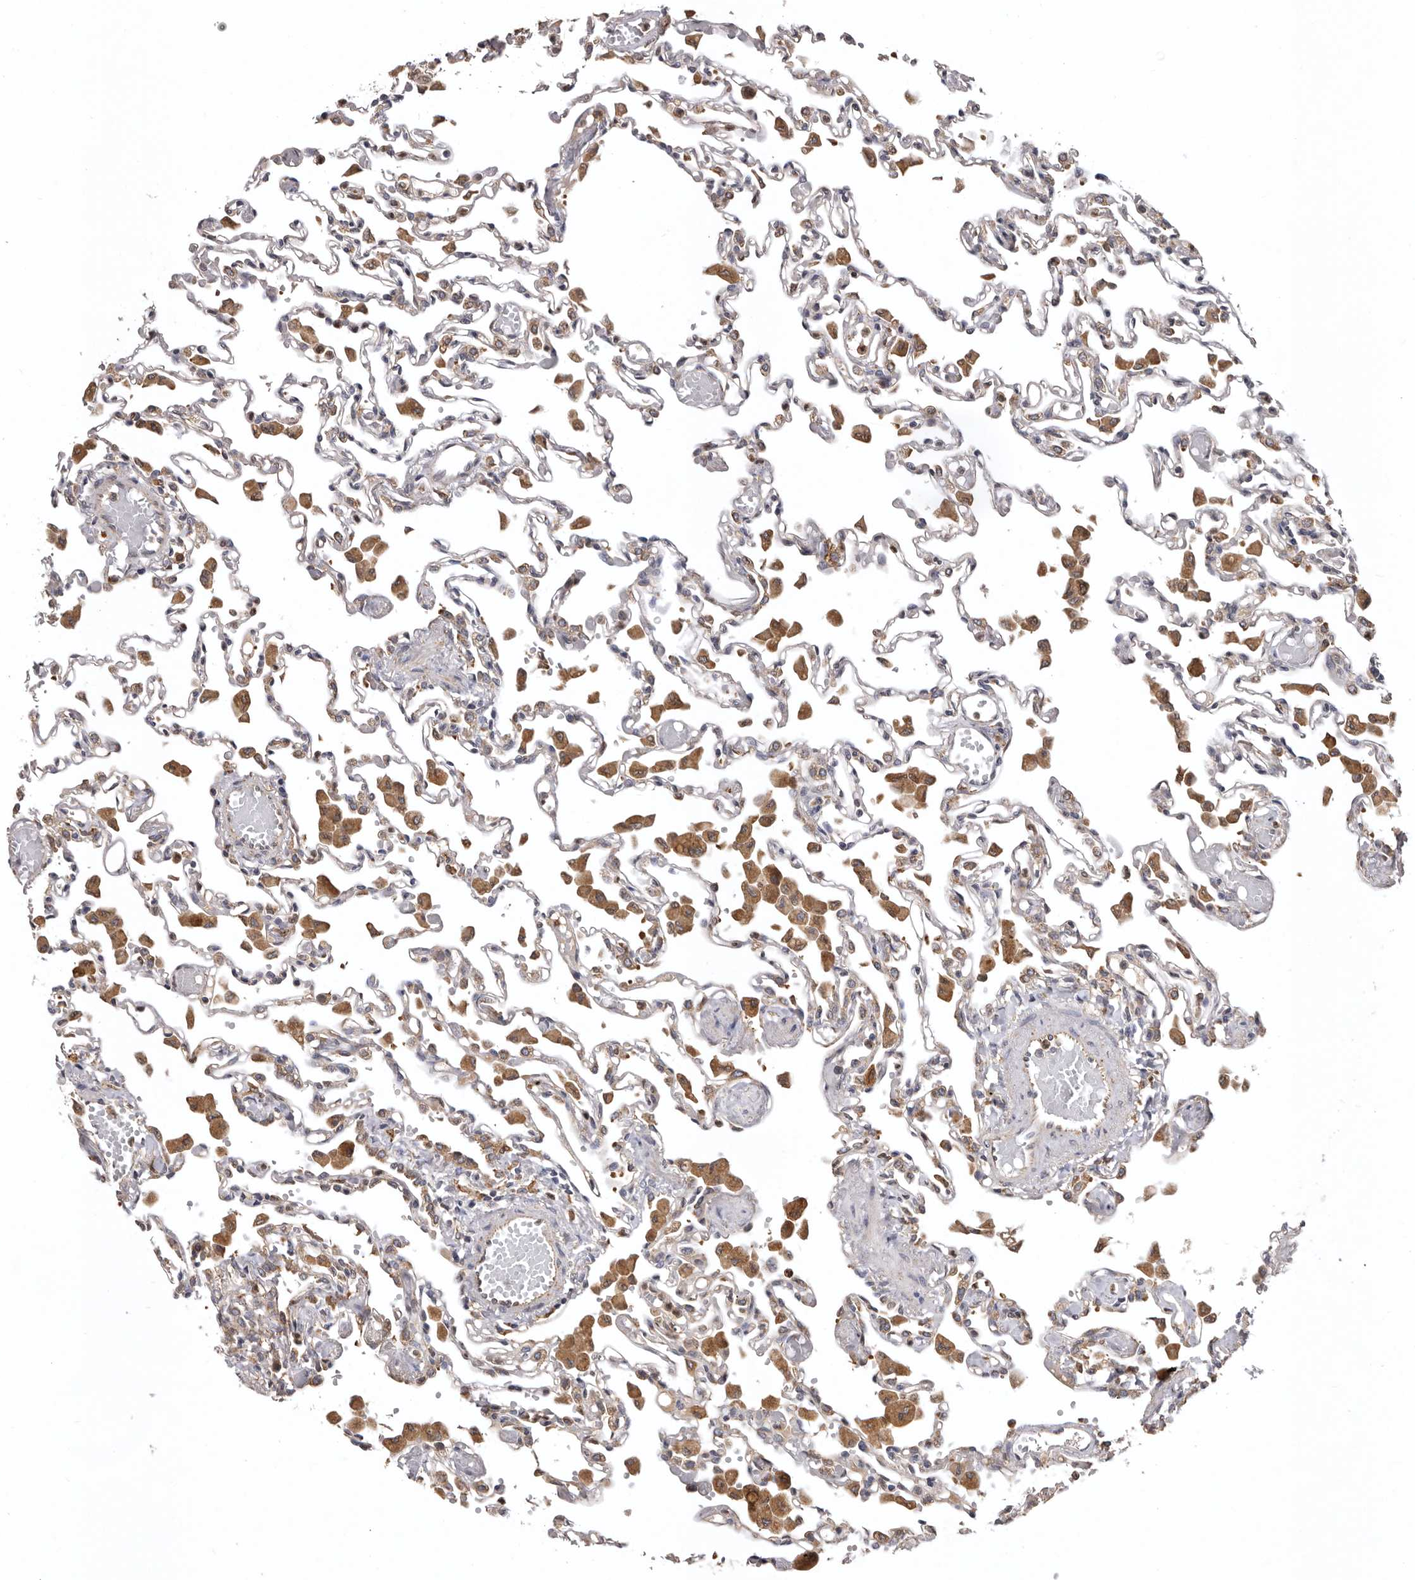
{"staining": {"intensity": "moderate", "quantity": "<25%", "location": "cytoplasmic/membranous"}, "tissue": "lung", "cell_type": "Alveolar cells", "image_type": "normal", "snomed": [{"axis": "morphology", "description": "Normal tissue, NOS"}, {"axis": "topography", "description": "Bronchus"}, {"axis": "topography", "description": "Lung"}], "caption": "This photomicrograph demonstrates immunohistochemistry (IHC) staining of normal human lung, with low moderate cytoplasmic/membranous staining in about <25% of alveolar cells.", "gene": "INKA2", "patient": {"sex": "female", "age": 49}}